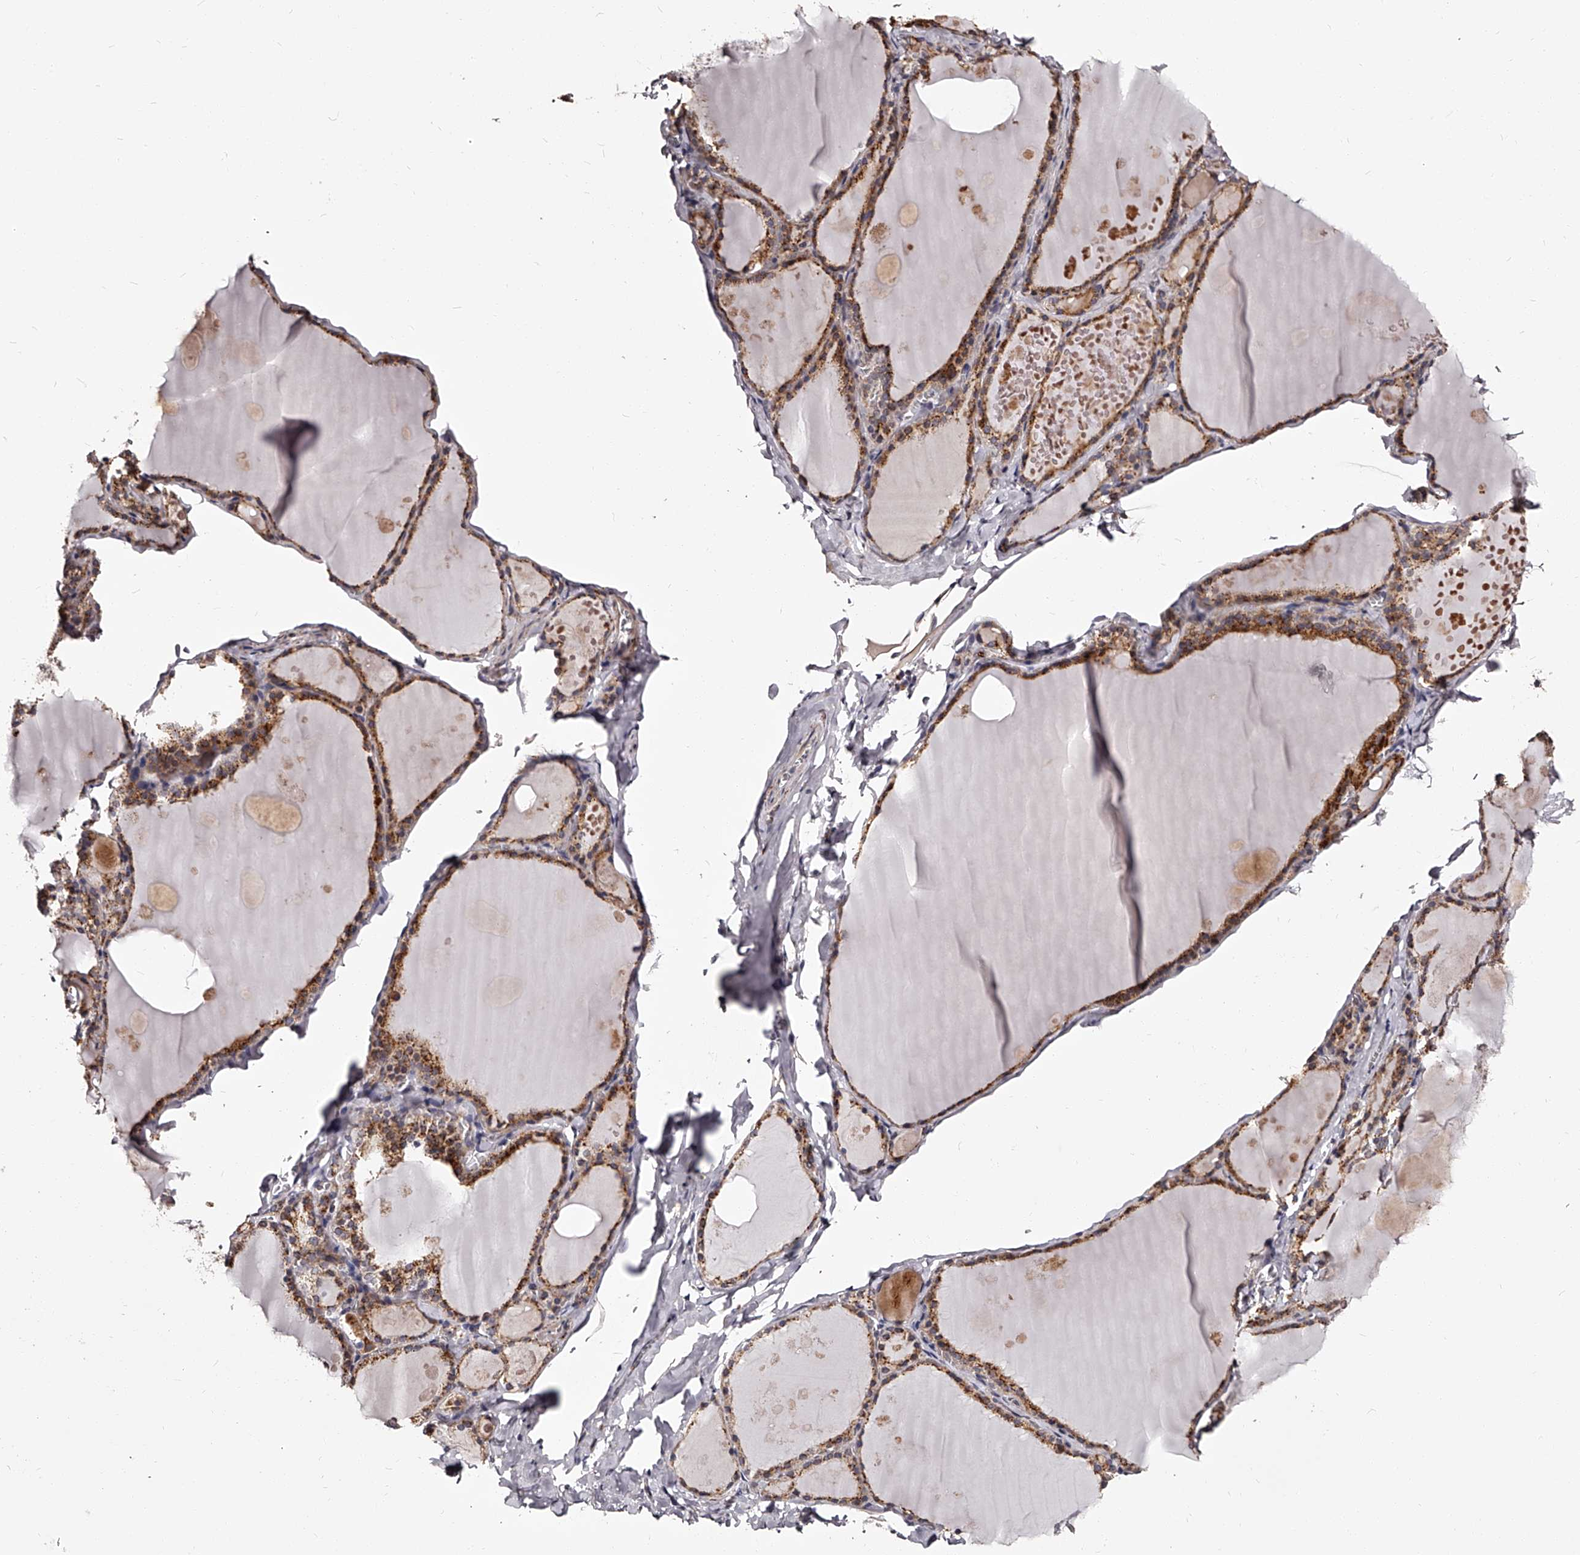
{"staining": {"intensity": "moderate", "quantity": ">75%", "location": "cytoplasmic/membranous"}, "tissue": "thyroid gland", "cell_type": "Glandular cells", "image_type": "normal", "snomed": [{"axis": "morphology", "description": "Normal tissue, NOS"}, {"axis": "topography", "description": "Thyroid gland"}], "caption": "A micrograph showing moderate cytoplasmic/membranous staining in approximately >75% of glandular cells in normal thyroid gland, as visualized by brown immunohistochemical staining.", "gene": "RSC1A1", "patient": {"sex": "male", "age": 56}}